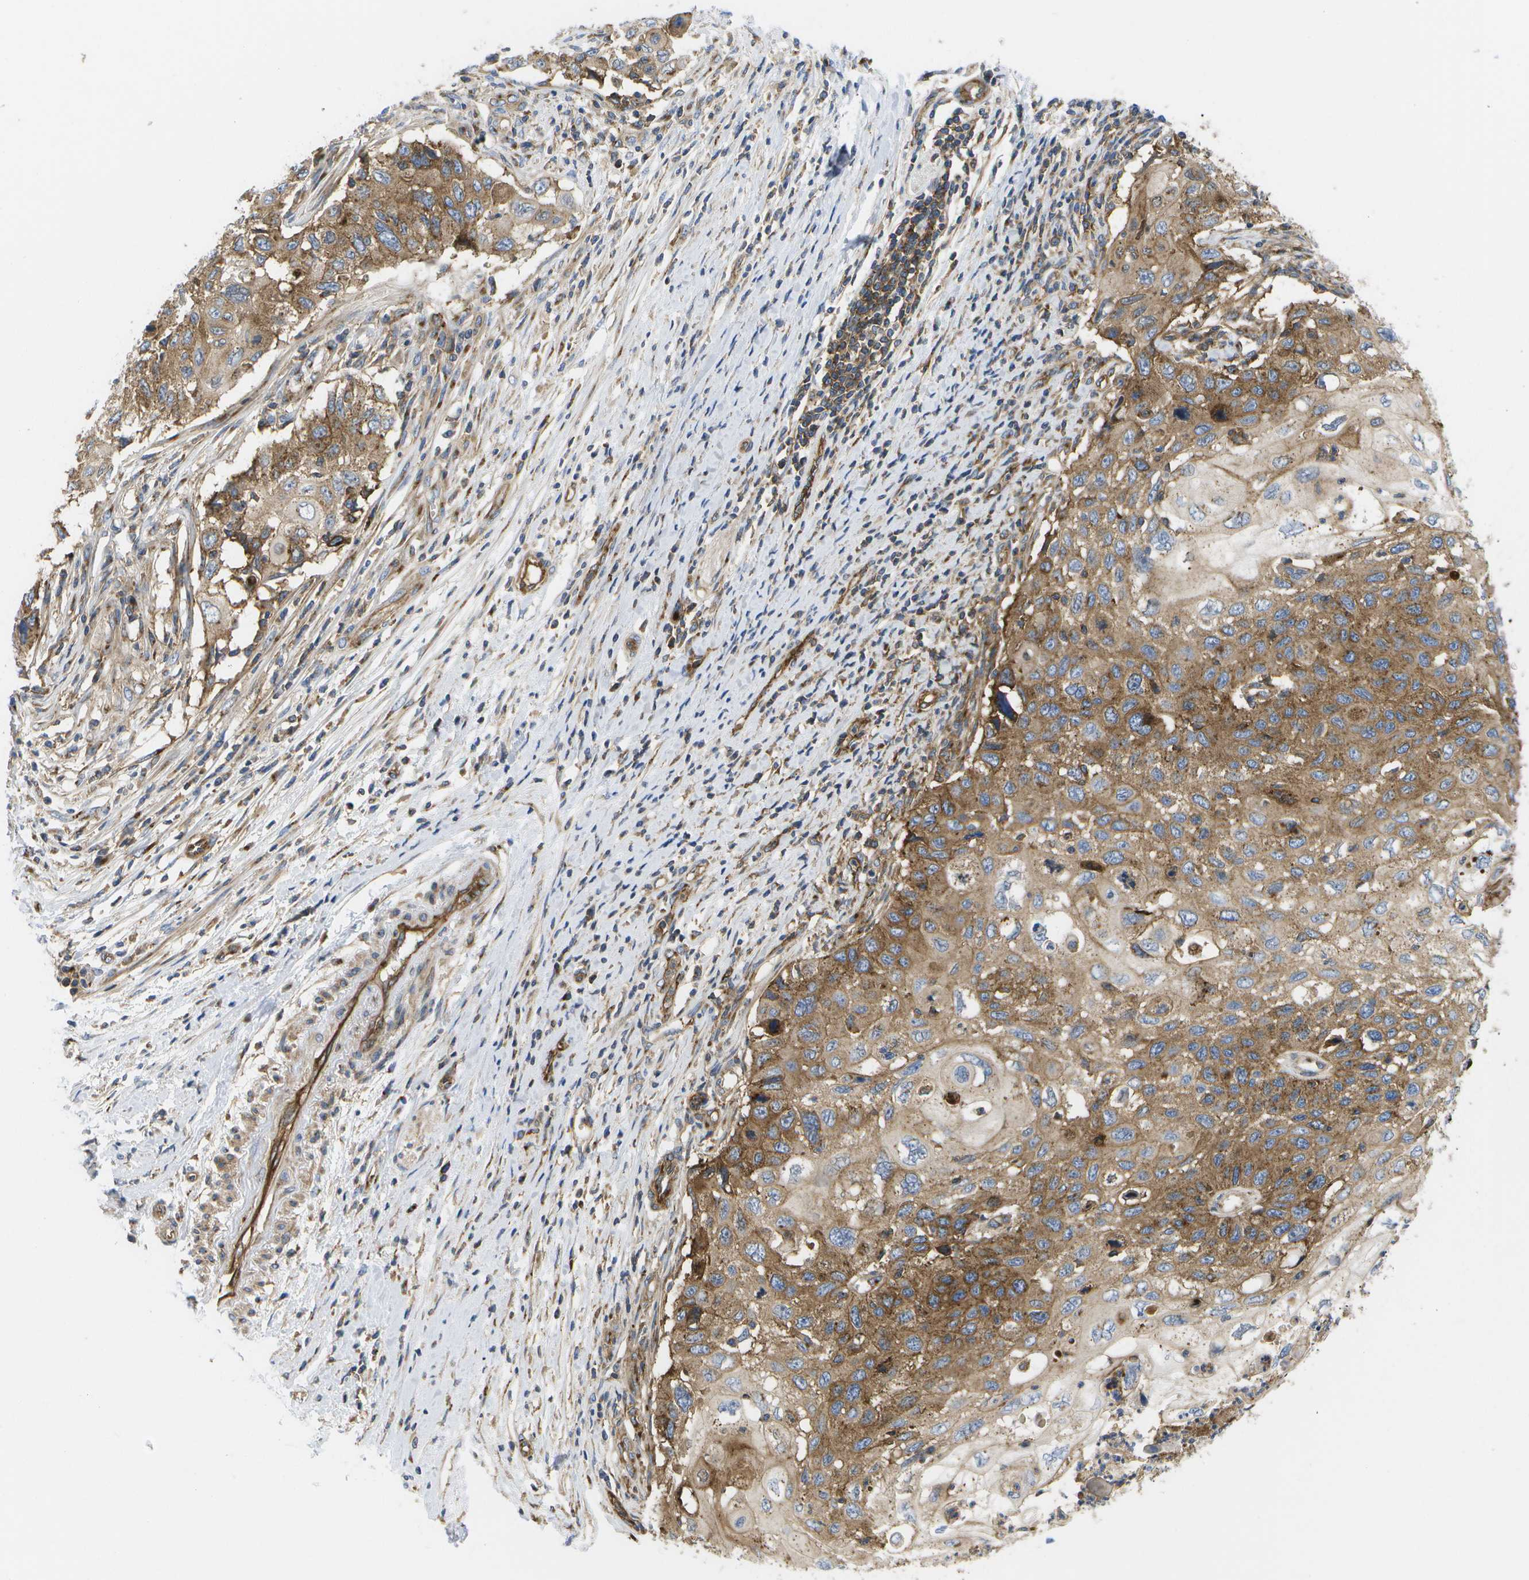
{"staining": {"intensity": "moderate", "quantity": ">75%", "location": "cytoplasmic/membranous"}, "tissue": "cervical cancer", "cell_type": "Tumor cells", "image_type": "cancer", "snomed": [{"axis": "morphology", "description": "Squamous cell carcinoma, NOS"}, {"axis": "topography", "description": "Cervix"}], "caption": "Cervical cancer (squamous cell carcinoma) was stained to show a protein in brown. There is medium levels of moderate cytoplasmic/membranous expression in about >75% of tumor cells. The protein is stained brown, and the nuclei are stained in blue (DAB (3,3'-diaminobenzidine) IHC with brightfield microscopy, high magnification).", "gene": "BST2", "patient": {"sex": "female", "age": 70}}